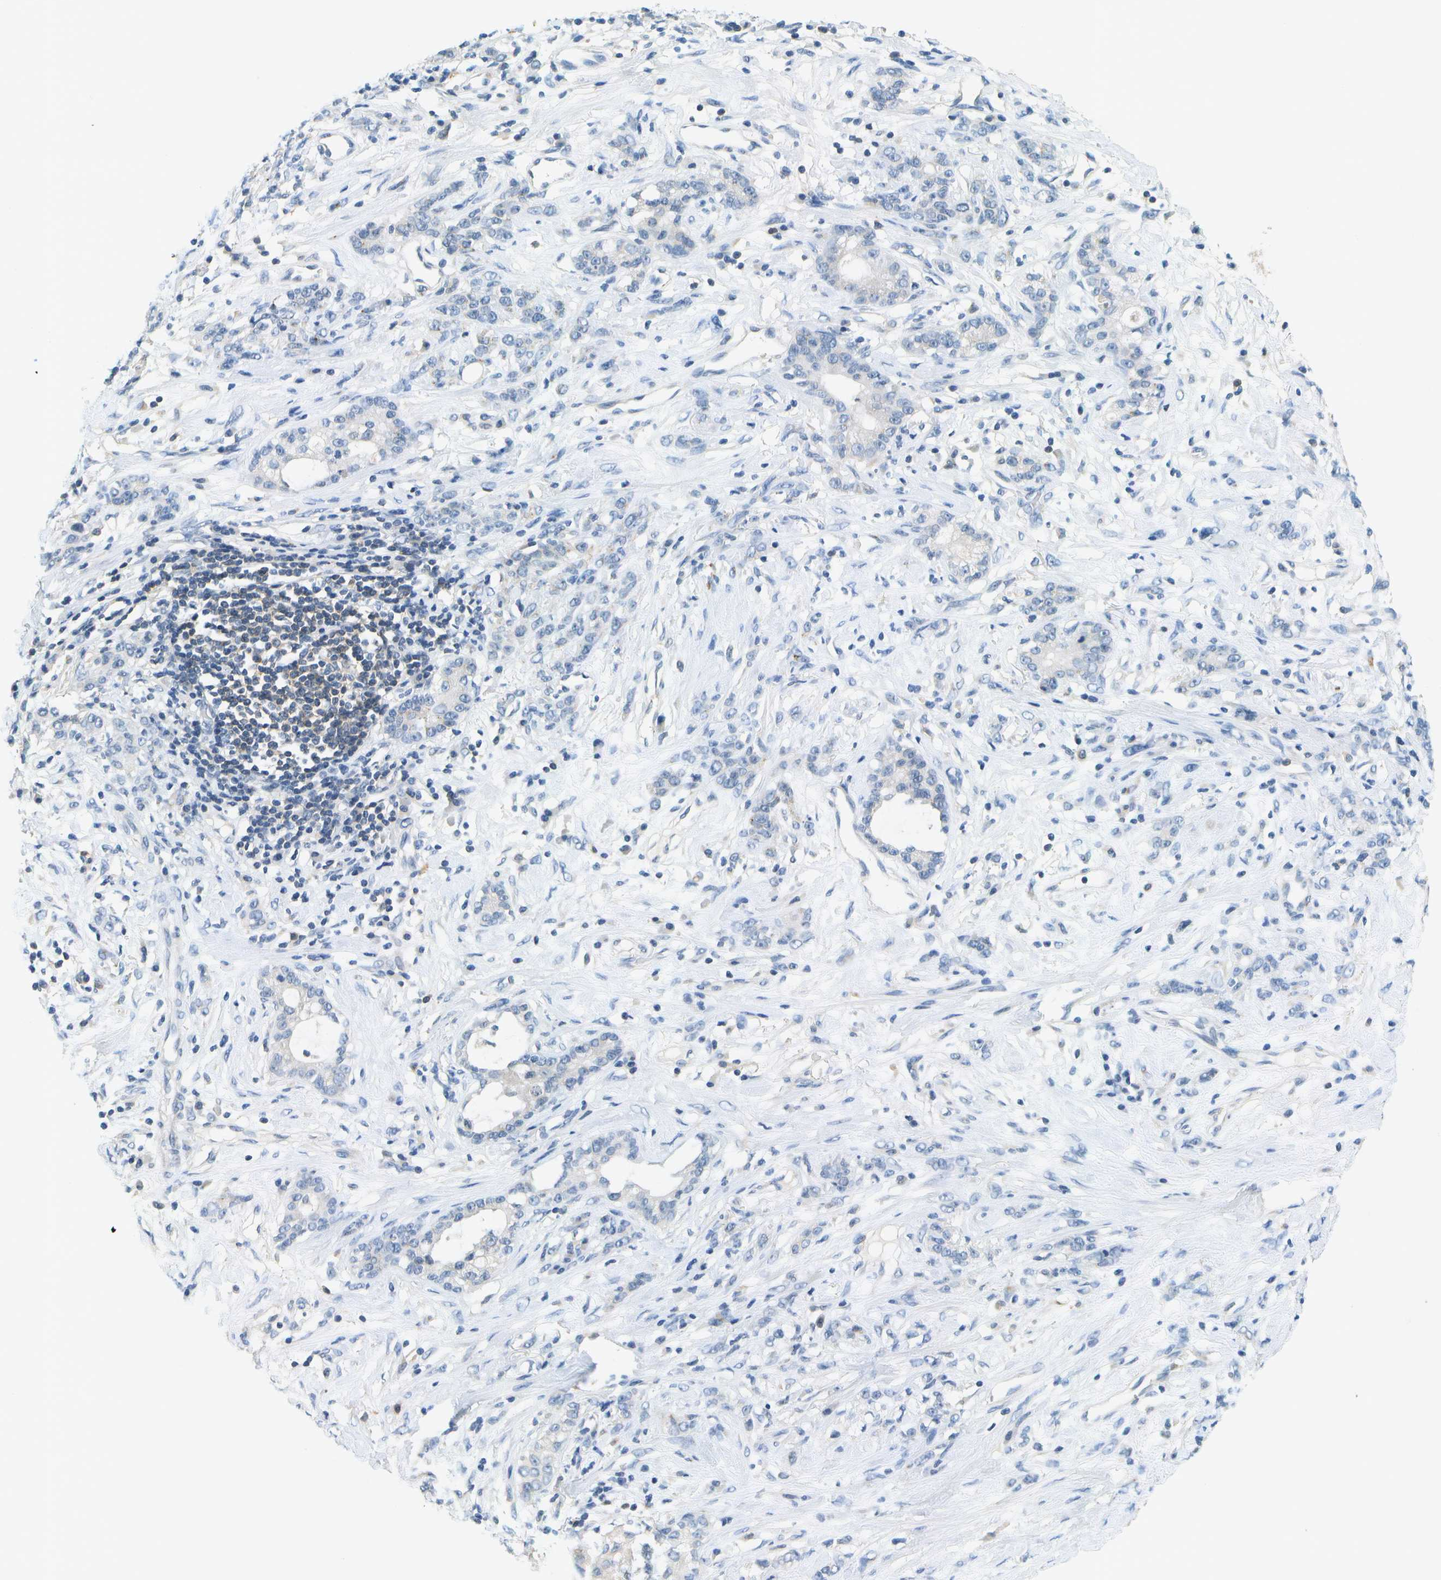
{"staining": {"intensity": "negative", "quantity": "none", "location": "none"}, "tissue": "stomach cancer", "cell_type": "Tumor cells", "image_type": "cancer", "snomed": [{"axis": "morphology", "description": "Adenocarcinoma, NOS"}, {"axis": "topography", "description": "Stomach, lower"}], "caption": "Immunohistochemistry (IHC) of adenocarcinoma (stomach) reveals no expression in tumor cells.", "gene": "RASGRP2", "patient": {"sex": "male", "age": 88}}